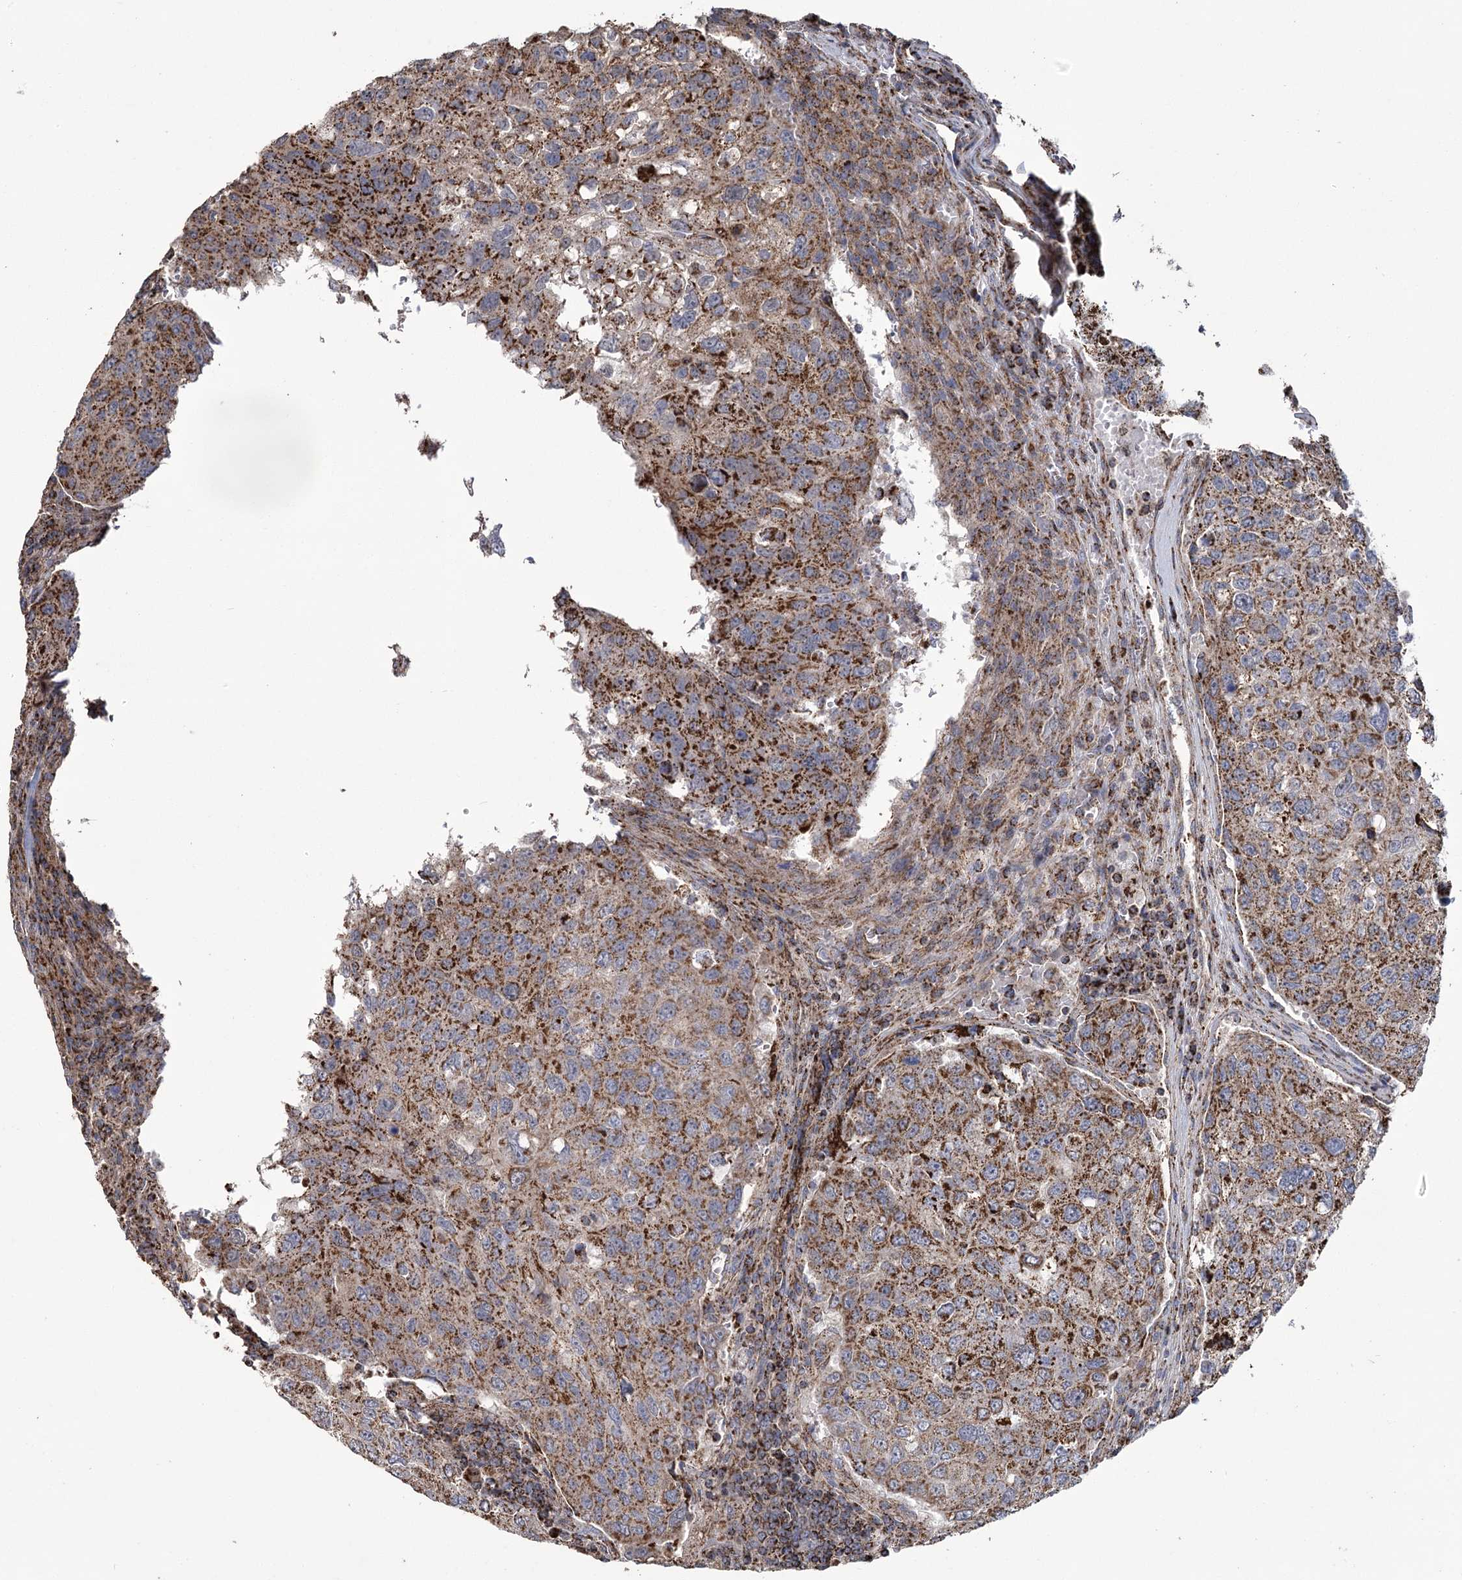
{"staining": {"intensity": "strong", "quantity": "25%-75%", "location": "cytoplasmic/membranous"}, "tissue": "urothelial cancer", "cell_type": "Tumor cells", "image_type": "cancer", "snomed": [{"axis": "morphology", "description": "Urothelial carcinoma, High grade"}, {"axis": "topography", "description": "Lymph node"}, {"axis": "topography", "description": "Urinary bladder"}], "caption": "Strong cytoplasmic/membranous protein expression is present in about 25%-75% of tumor cells in high-grade urothelial carcinoma. (IHC, brightfield microscopy, high magnification).", "gene": "RANBP3L", "patient": {"sex": "male", "age": 51}}